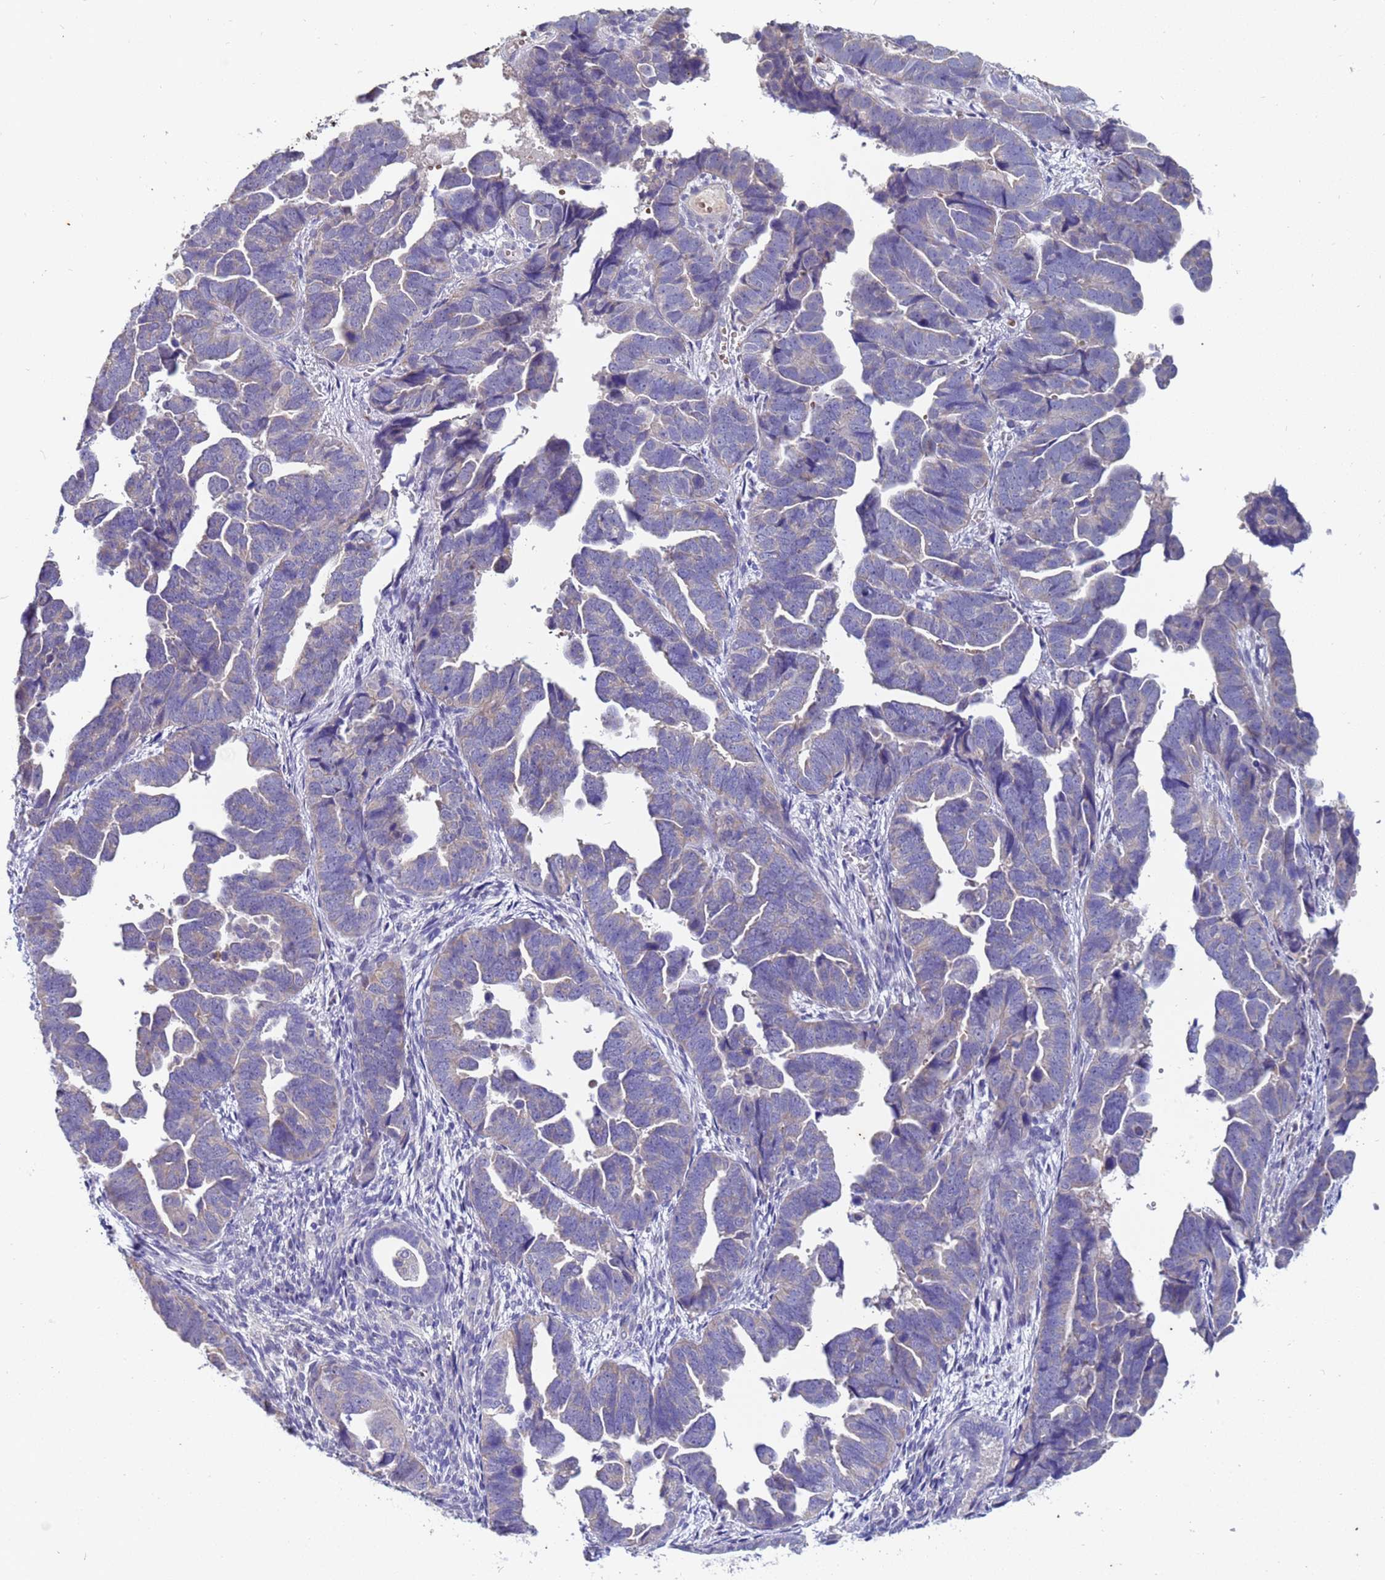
{"staining": {"intensity": "weak", "quantity": "<25%", "location": "cytoplasmic/membranous"}, "tissue": "endometrial cancer", "cell_type": "Tumor cells", "image_type": "cancer", "snomed": [{"axis": "morphology", "description": "Adenocarcinoma, NOS"}, {"axis": "topography", "description": "Endometrium"}], "caption": "High magnification brightfield microscopy of endometrial cancer (adenocarcinoma) stained with DAB (brown) and counterstained with hematoxylin (blue): tumor cells show no significant staining.", "gene": "IHO1", "patient": {"sex": "female", "age": 75}}